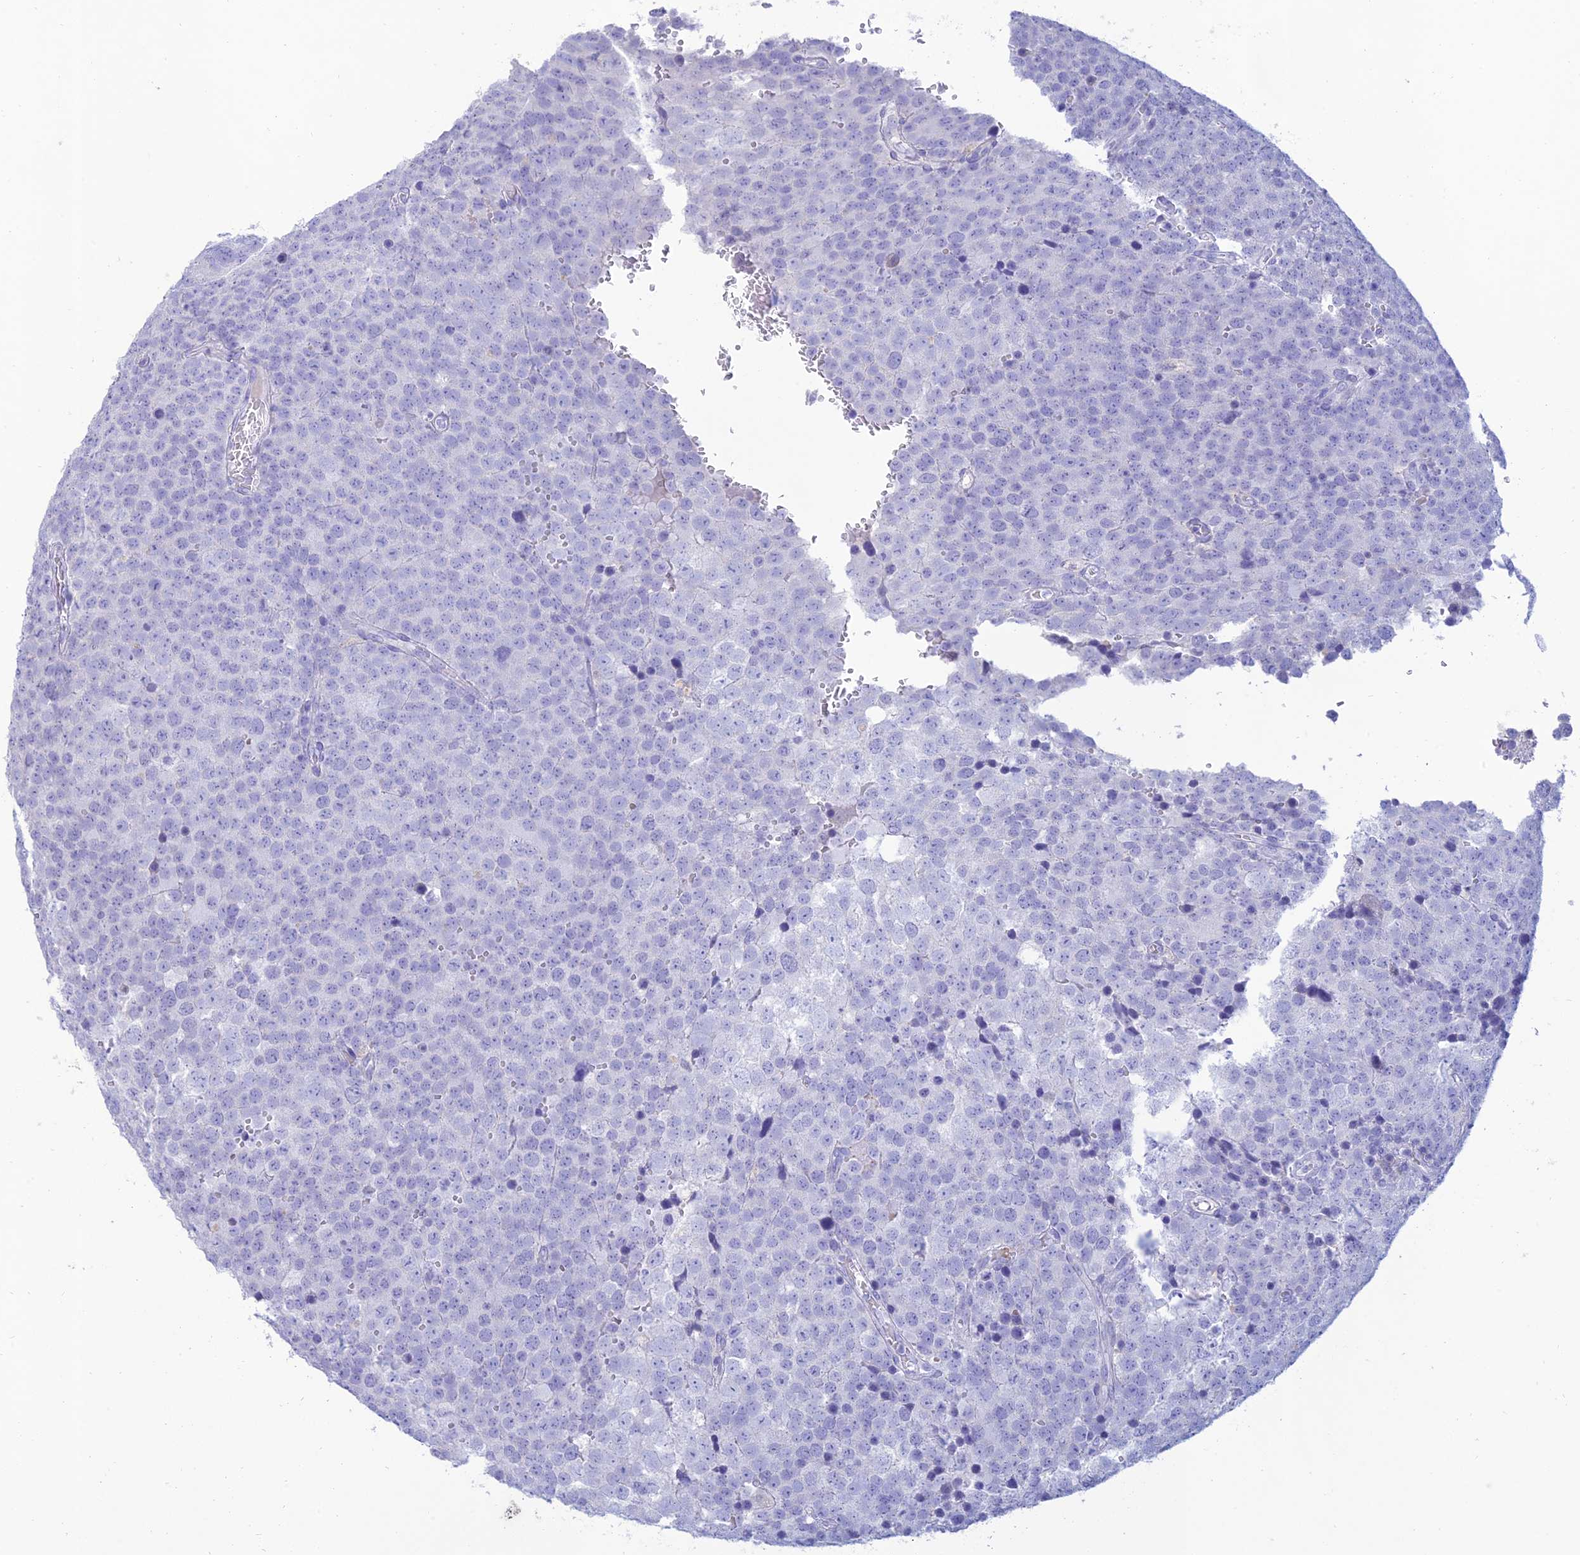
{"staining": {"intensity": "negative", "quantity": "none", "location": "none"}, "tissue": "testis cancer", "cell_type": "Tumor cells", "image_type": "cancer", "snomed": [{"axis": "morphology", "description": "Seminoma, NOS"}, {"axis": "topography", "description": "Testis"}], "caption": "Testis cancer (seminoma) stained for a protein using immunohistochemistry exhibits no expression tumor cells.", "gene": "MAL2", "patient": {"sex": "male", "age": 71}}